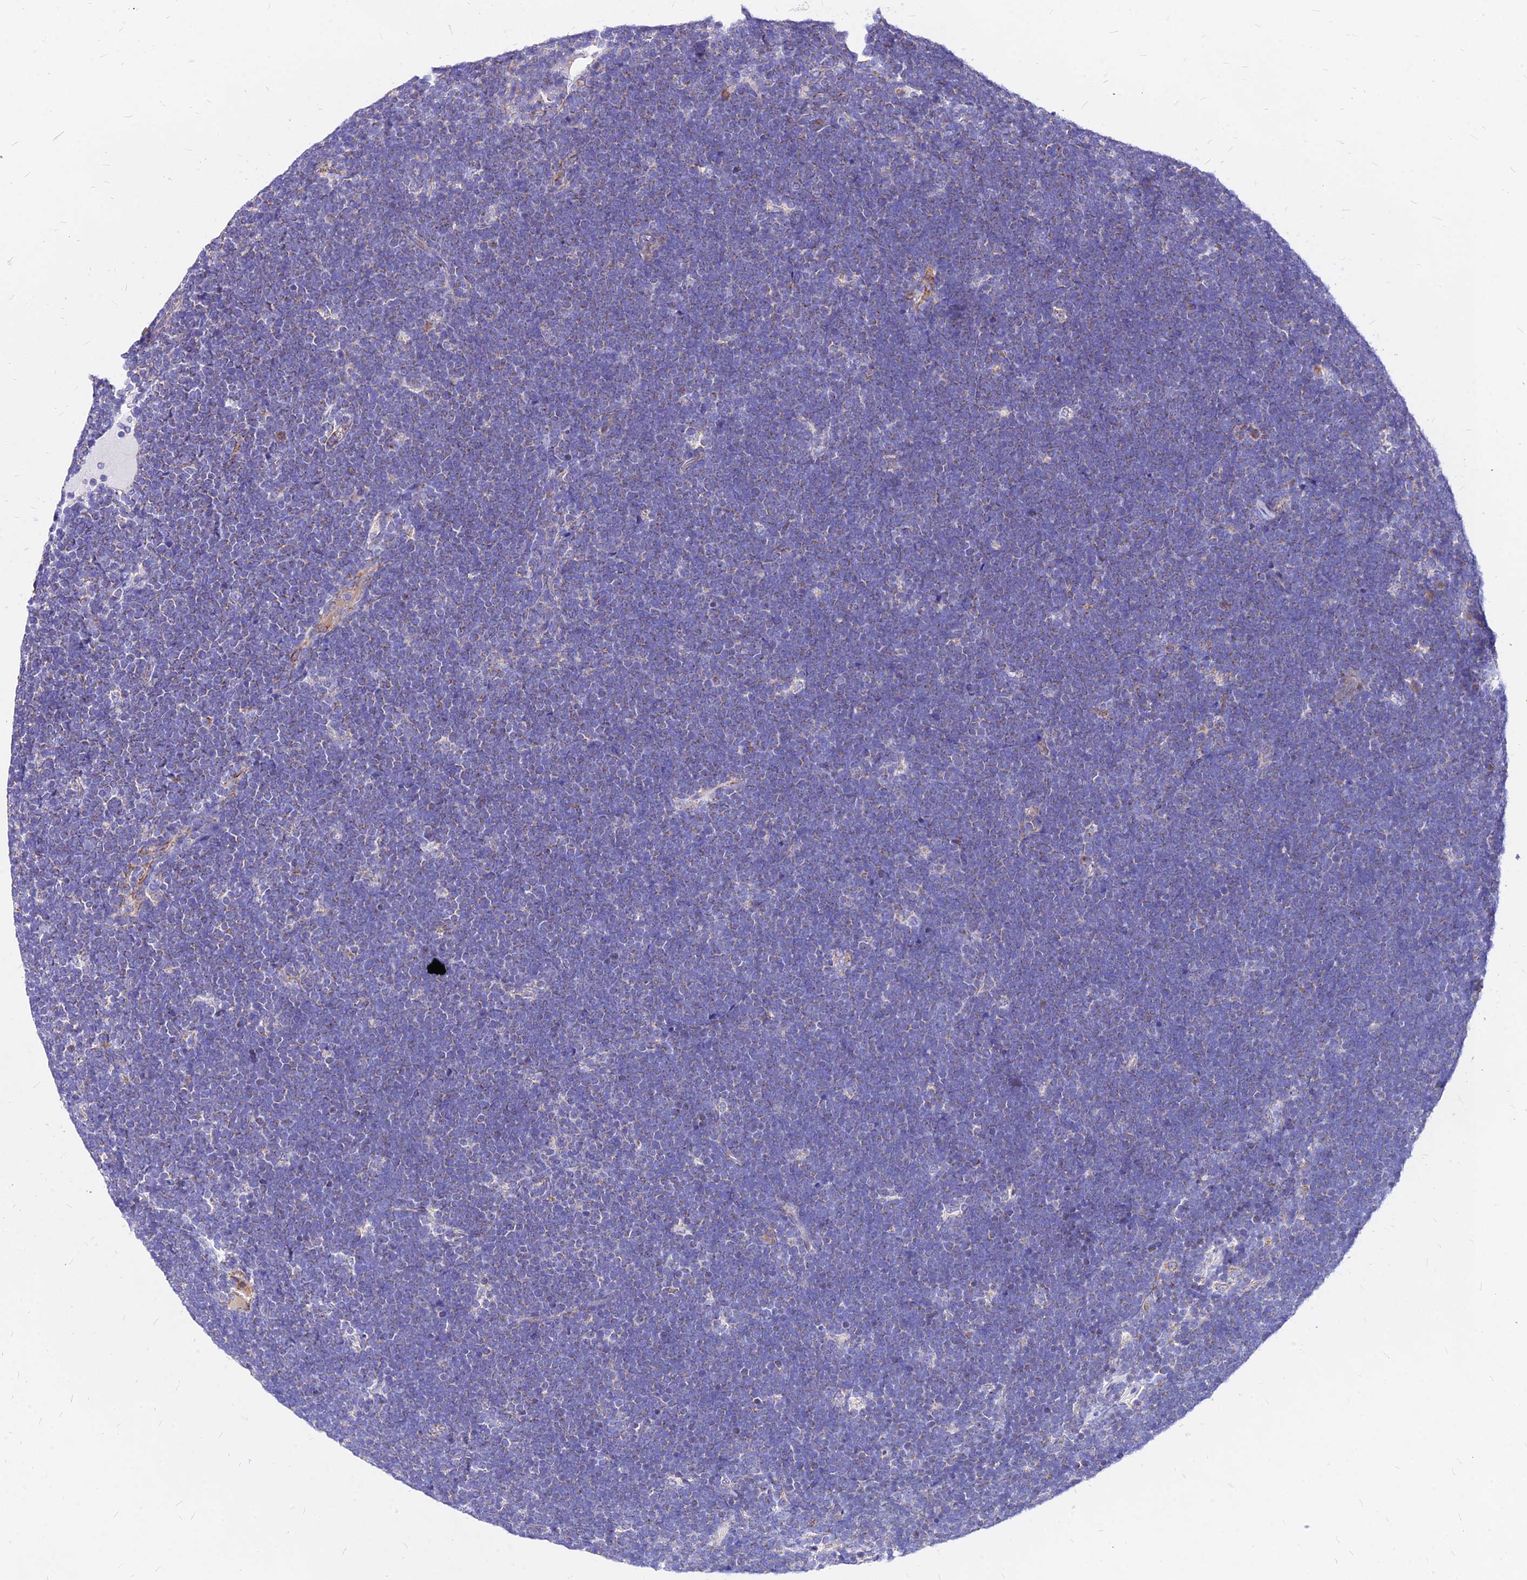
{"staining": {"intensity": "negative", "quantity": "none", "location": "none"}, "tissue": "lymphoma", "cell_type": "Tumor cells", "image_type": "cancer", "snomed": [{"axis": "morphology", "description": "Malignant lymphoma, non-Hodgkin's type, High grade"}, {"axis": "topography", "description": "Lymph node"}], "caption": "Immunohistochemistry (IHC) photomicrograph of human lymphoma stained for a protein (brown), which exhibits no expression in tumor cells. (Stains: DAB (3,3'-diaminobenzidine) immunohistochemistry with hematoxylin counter stain, Microscopy: brightfield microscopy at high magnification).", "gene": "MRPL3", "patient": {"sex": "male", "age": 13}}